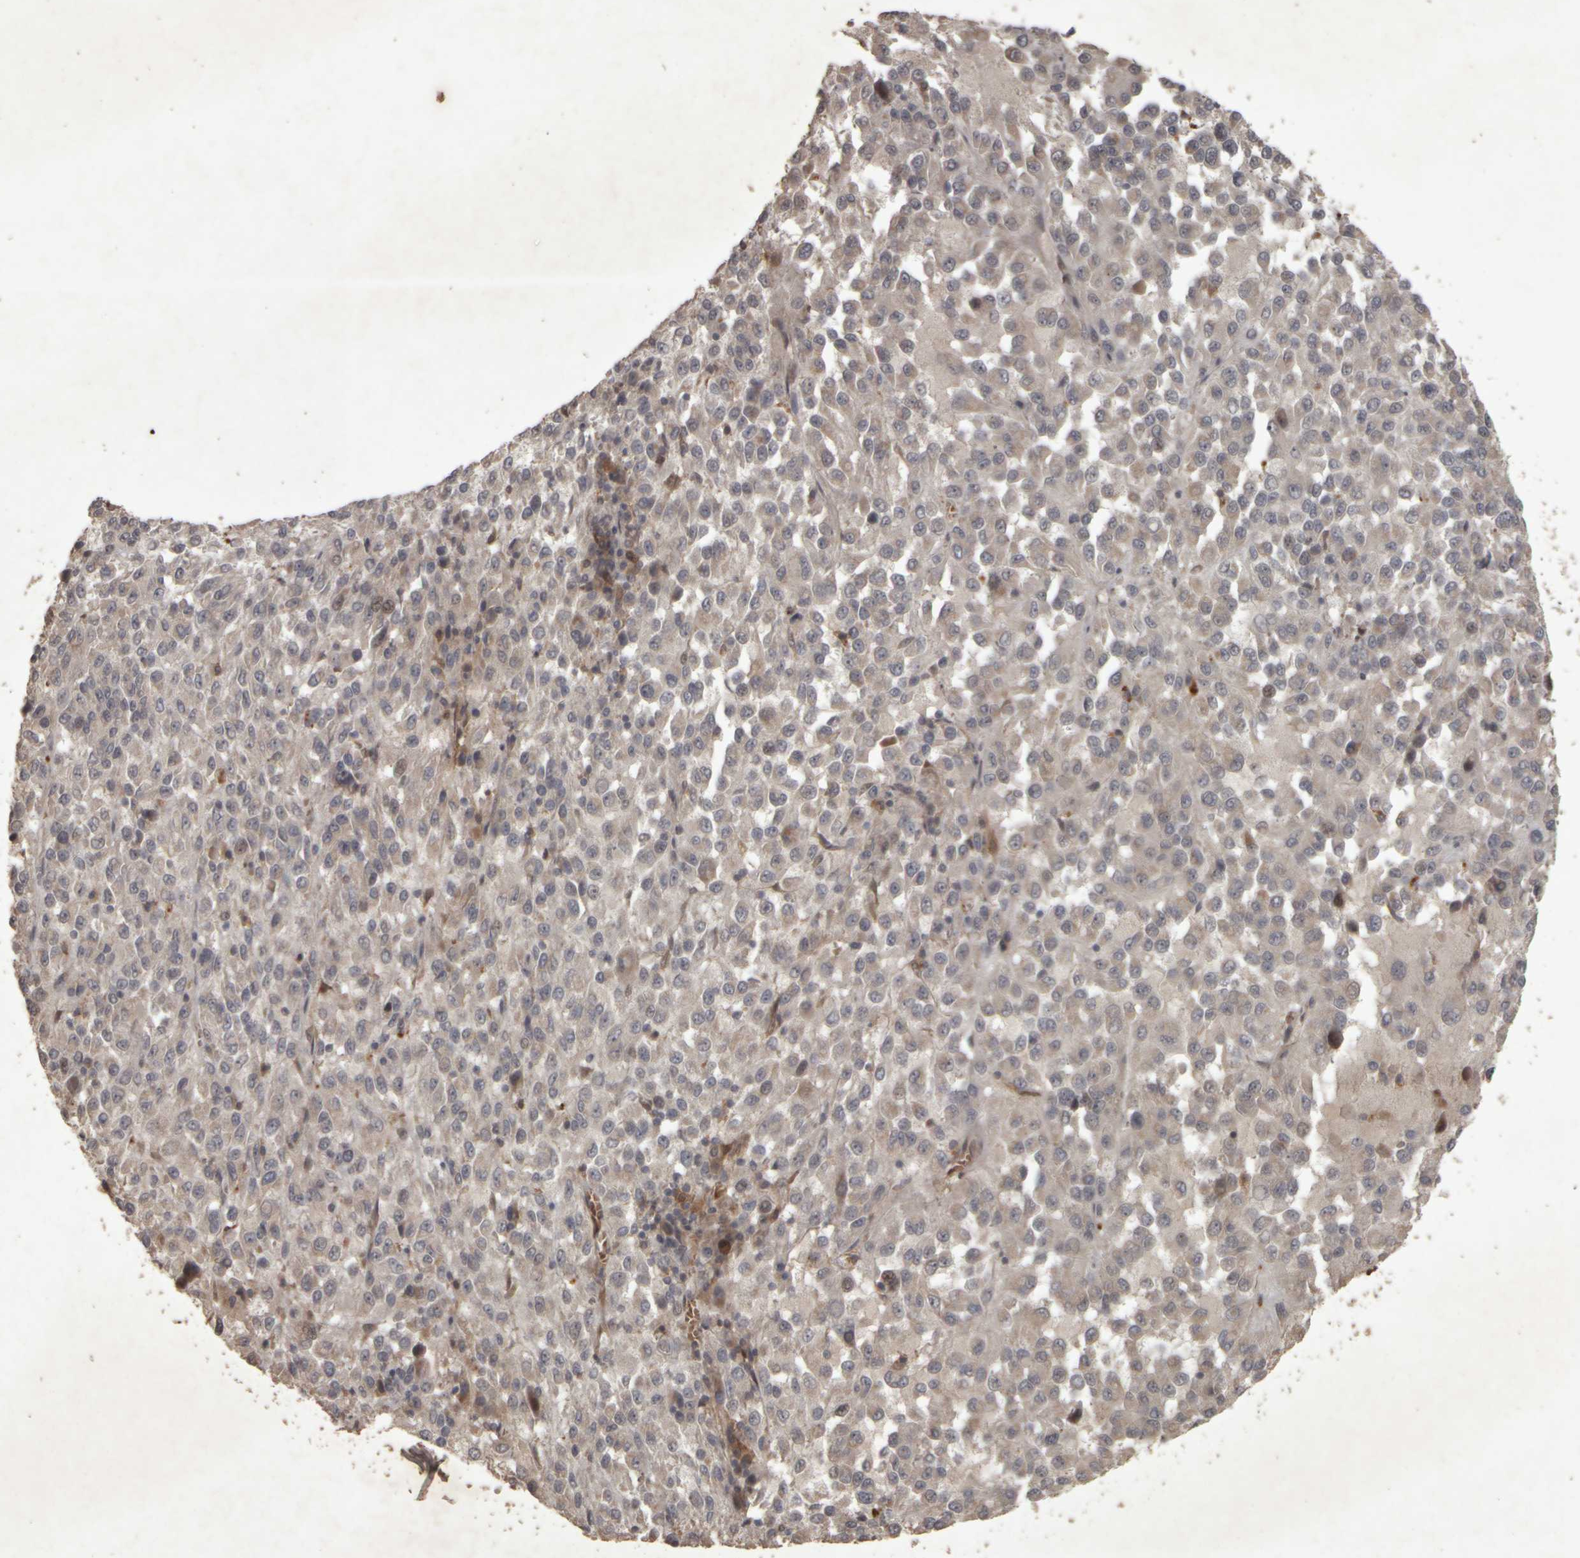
{"staining": {"intensity": "negative", "quantity": "none", "location": "none"}, "tissue": "melanoma", "cell_type": "Tumor cells", "image_type": "cancer", "snomed": [{"axis": "morphology", "description": "Malignant melanoma, Metastatic site"}, {"axis": "topography", "description": "Lung"}], "caption": "IHC of human melanoma exhibits no positivity in tumor cells.", "gene": "ACO1", "patient": {"sex": "male", "age": 64}}